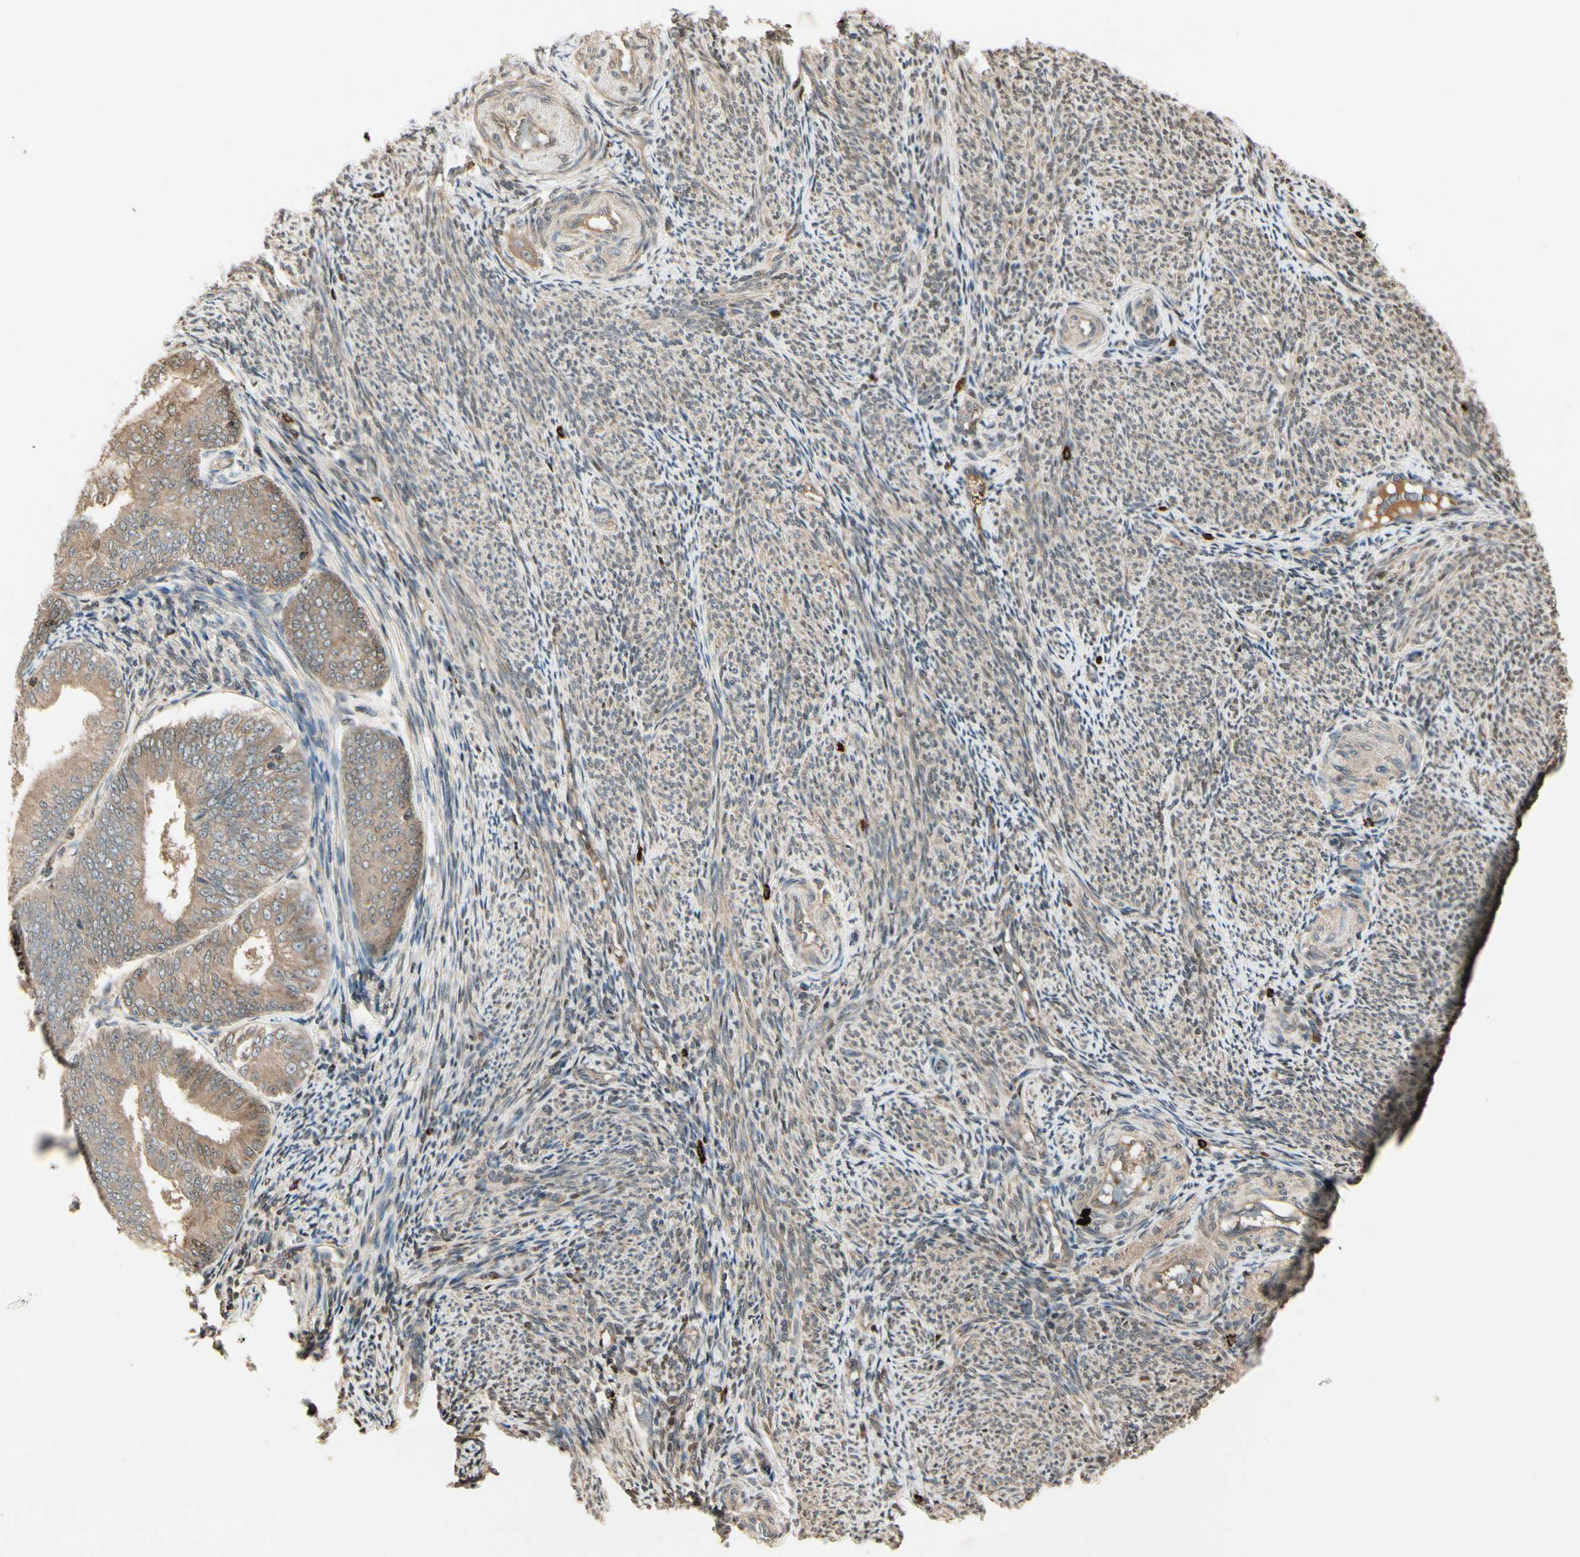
{"staining": {"intensity": "weak", "quantity": ">75%", "location": "cytoplasmic/membranous"}, "tissue": "endometrial cancer", "cell_type": "Tumor cells", "image_type": "cancer", "snomed": [{"axis": "morphology", "description": "Adenocarcinoma, NOS"}, {"axis": "topography", "description": "Endometrium"}], "caption": "Brown immunohistochemical staining in human adenocarcinoma (endometrial) exhibits weak cytoplasmic/membranous positivity in approximately >75% of tumor cells.", "gene": "EVC", "patient": {"sex": "female", "age": 63}}